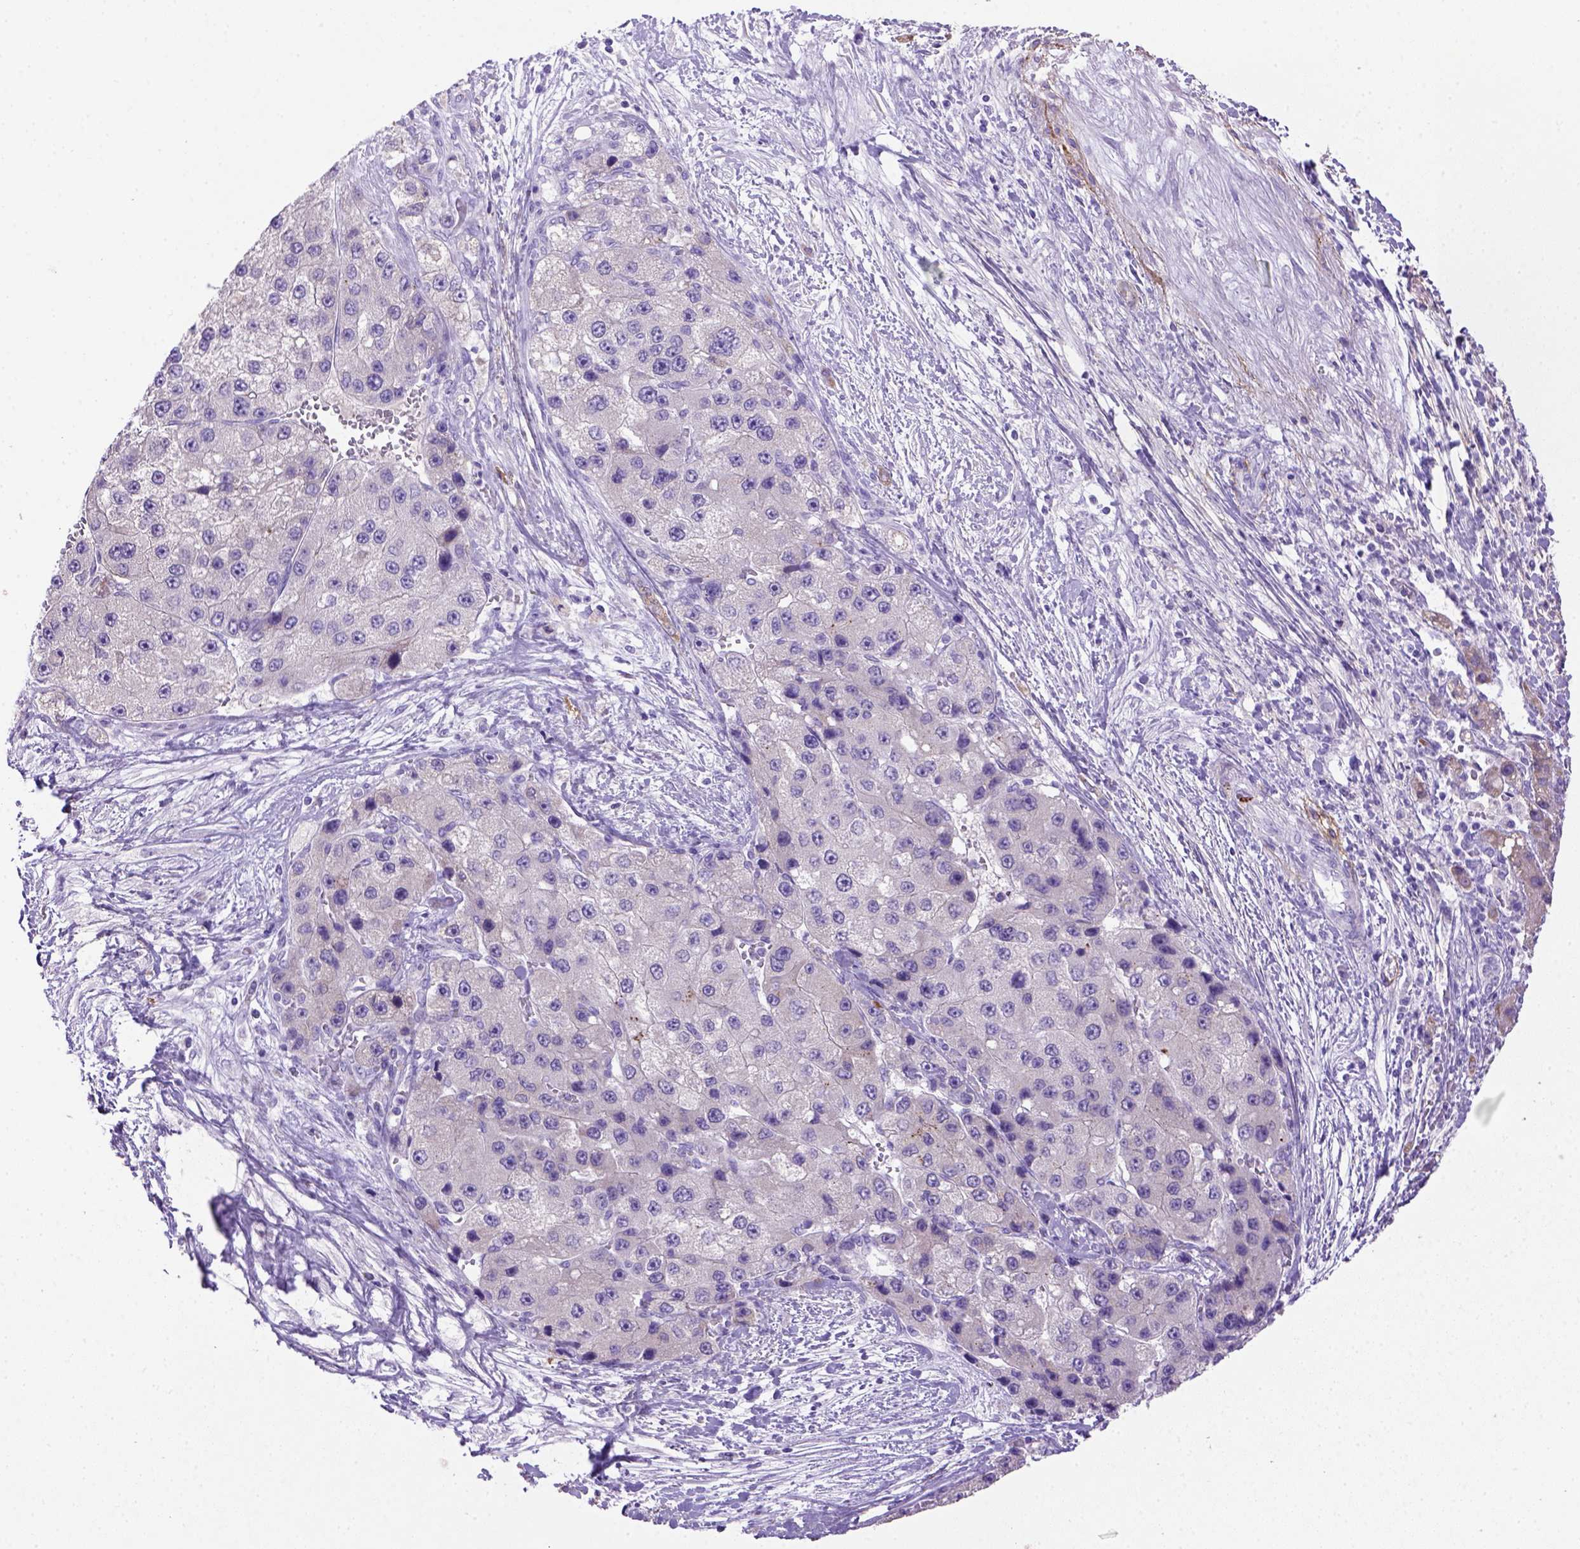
{"staining": {"intensity": "negative", "quantity": "none", "location": "none"}, "tissue": "liver cancer", "cell_type": "Tumor cells", "image_type": "cancer", "snomed": [{"axis": "morphology", "description": "Carcinoma, Hepatocellular, NOS"}, {"axis": "topography", "description": "Liver"}], "caption": "Tumor cells are negative for protein expression in human liver cancer.", "gene": "SIRPD", "patient": {"sex": "female", "age": 73}}